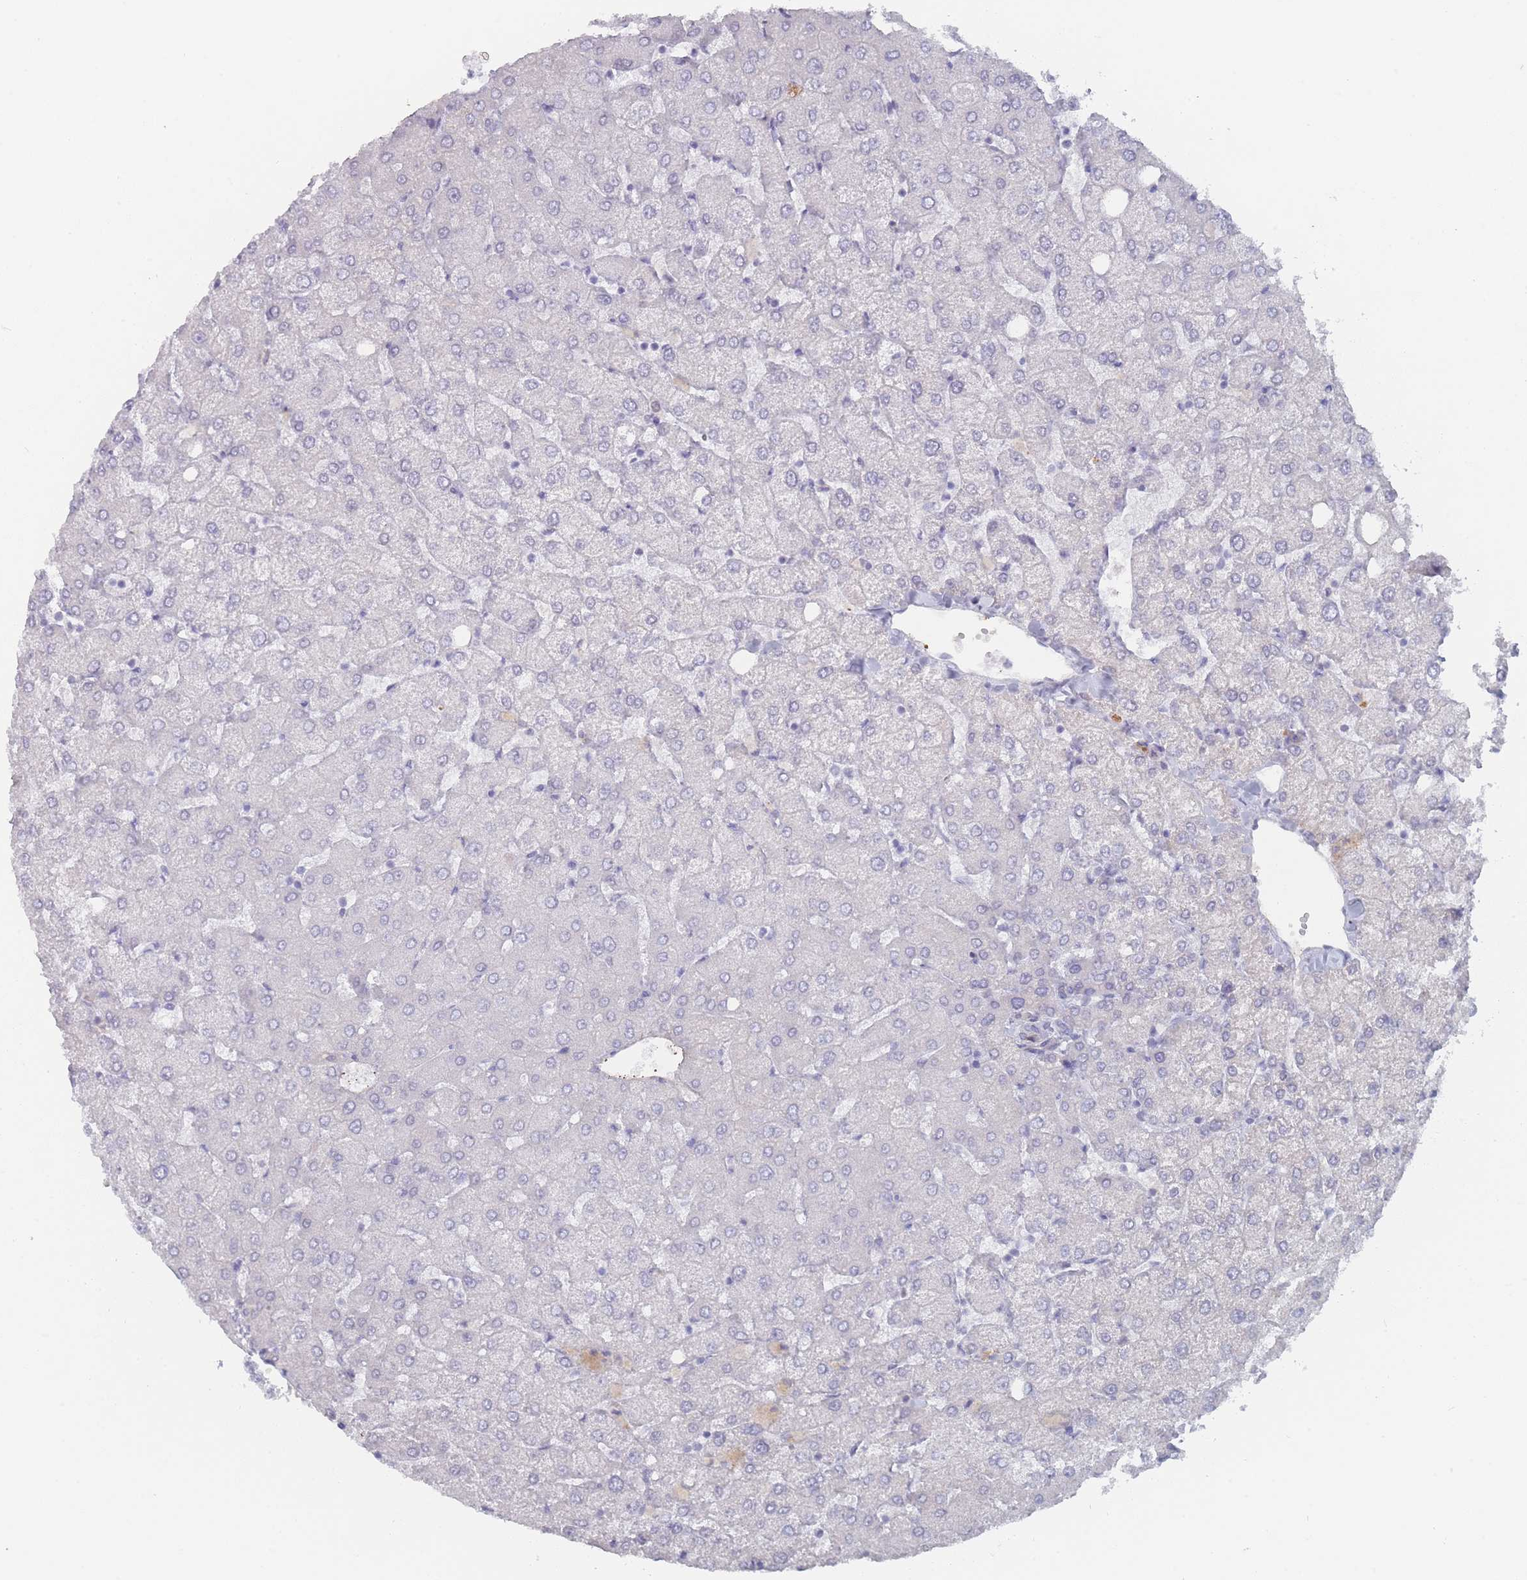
{"staining": {"intensity": "negative", "quantity": "none", "location": "none"}, "tissue": "liver", "cell_type": "Cholangiocytes", "image_type": "normal", "snomed": [{"axis": "morphology", "description": "Normal tissue, NOS"}, {"axis": "topography", "description": "Liver"}], "caption": "Liver was stained to show a protein in brown. There is no significant expression in cholangiocytes. (Brightfield microscopy of DAB (3,3'-diaminobenzidine) immunohistochemistry (IHC) at high magnification).", "gene": "TRARG1", "patient": {"sex": "female", "age": 54}}